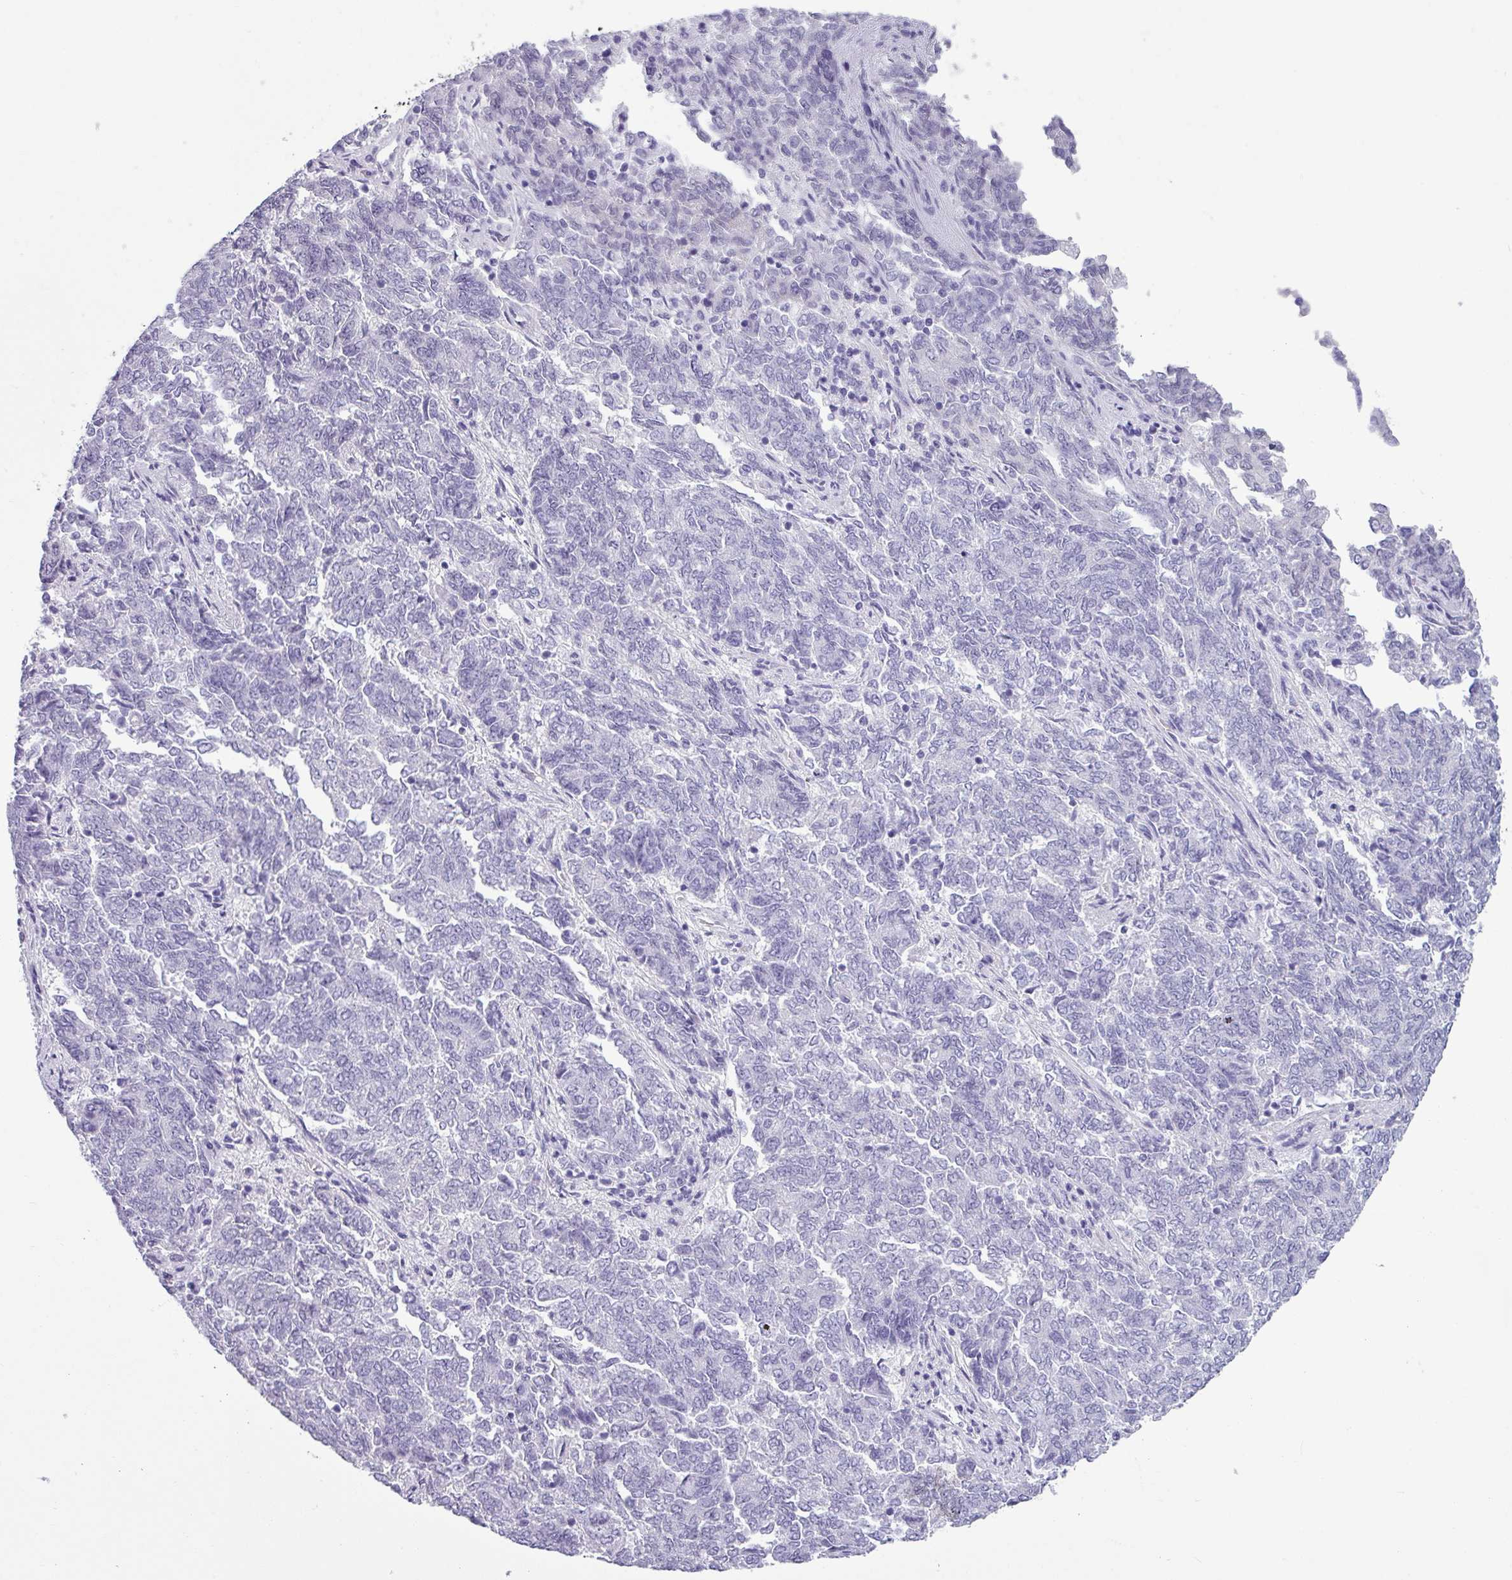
{"staining": {"intensity": "negative", "quantity": "none", "location": "none"}, "tissue": "endometrial cancer", "cell_type": "Tumor cells", "image_type": "cancer", "snomed": [{"axis": "morphology", "description": "Adenocarcinoma, NOS"}, {"axis": "topography", "description": "Endometrium"}], "caption": "Endometrial cancer stained for a protein using immunohistochemistry (IHC) reveals no staining tumor cells.", "gene": "SRGAP1", "patient": {"sex": "female", "age": 80}}